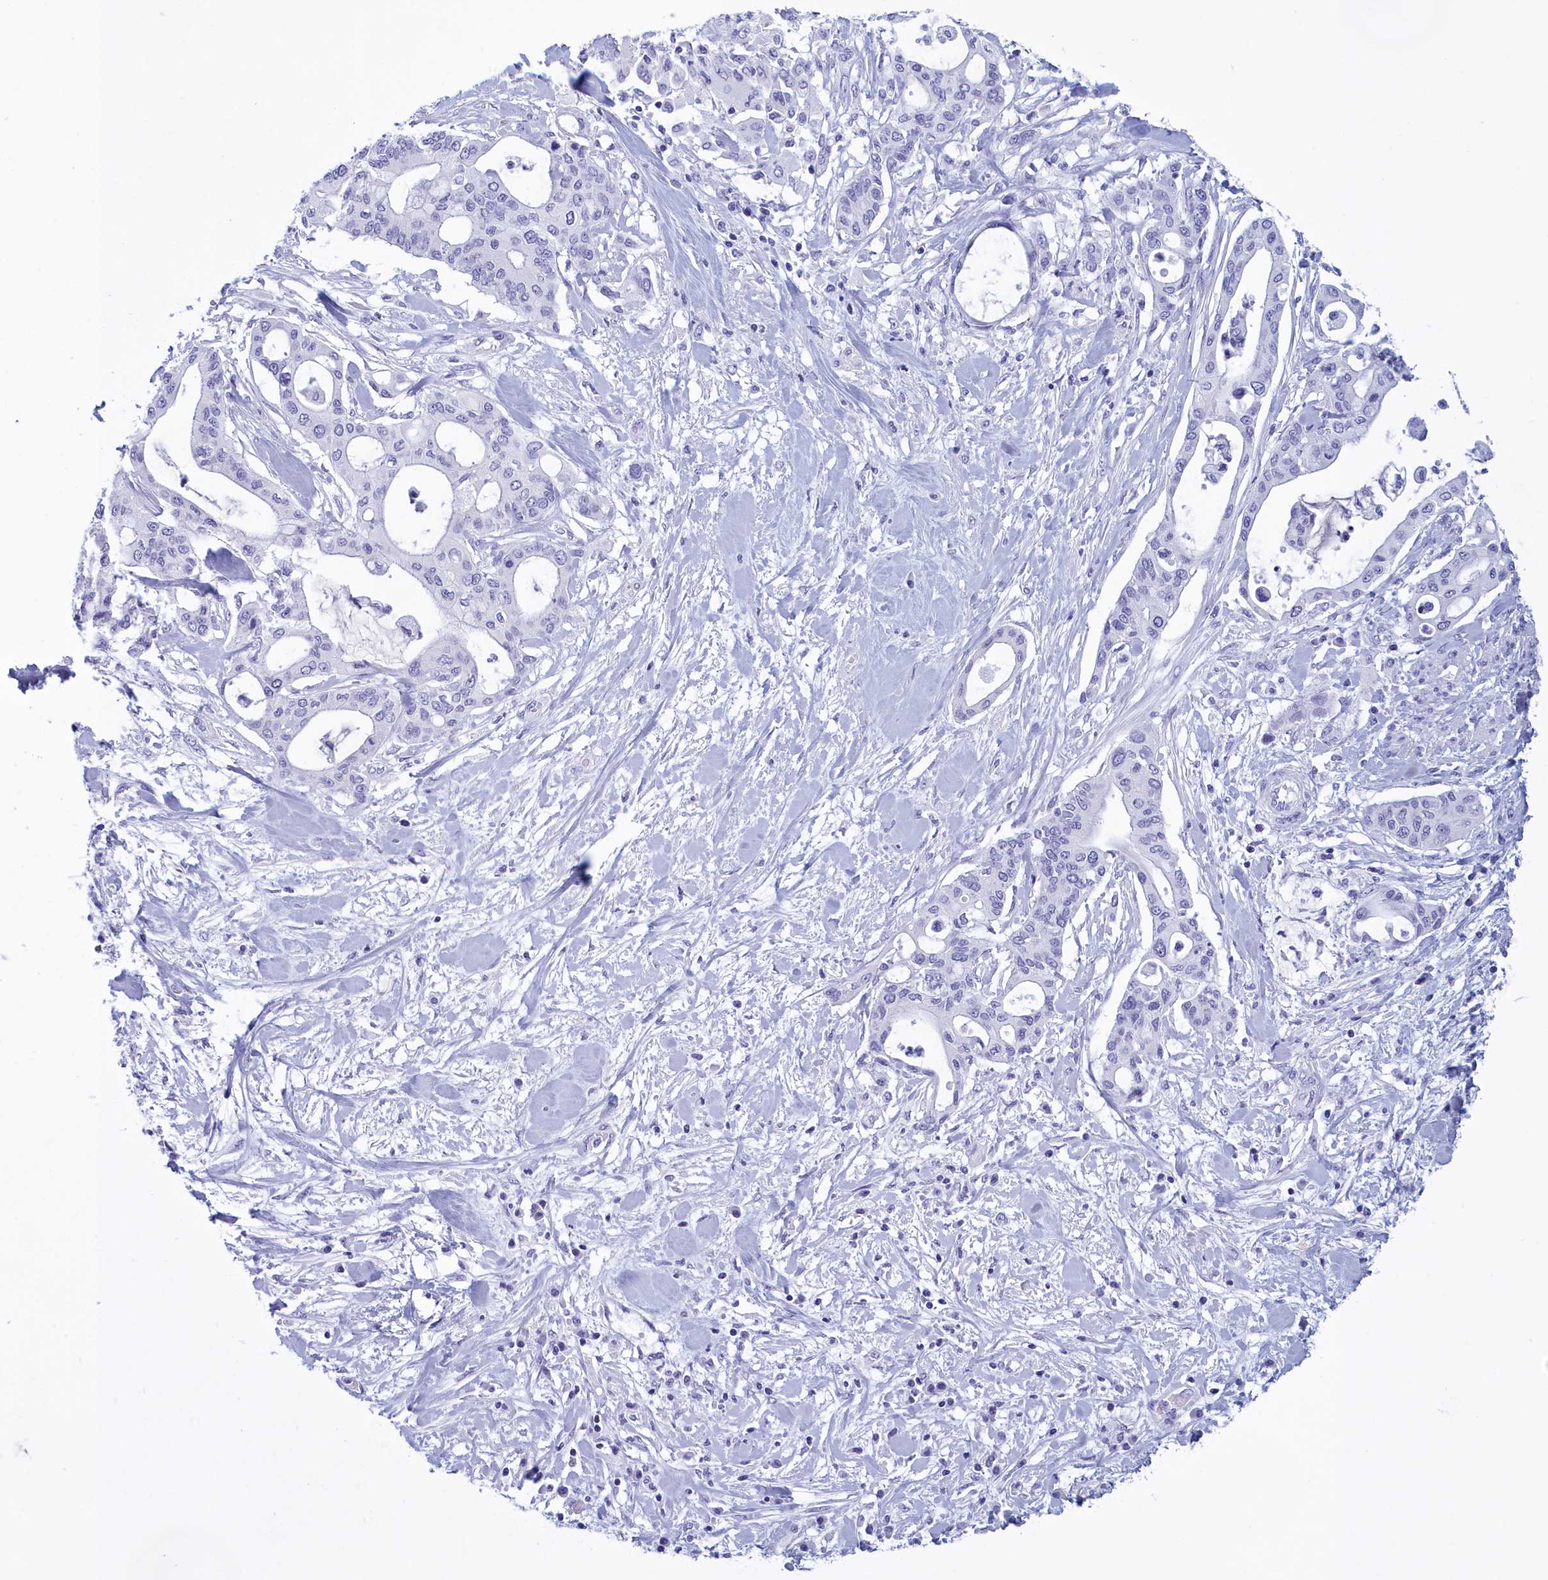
{"staining": {"intensity": "negative", "quantity": "none", "location": "none"}, "tissue": "pancreatic cancer", "cell_type": "Tumor cells", "image_type": "cancer", "snomed": [{"axis": "morphology", "description": "Adenocarcinoma, NOS"}, {"axis": "topography", "description": "Pancreas"}], "caption": "An IHC histopathology image of pancreatic cancer is shown. There is no staining in tumor cells of pancreatic cancer.", "gene": "TMEM97", "patient": {"sex": "male", "age": 46}}